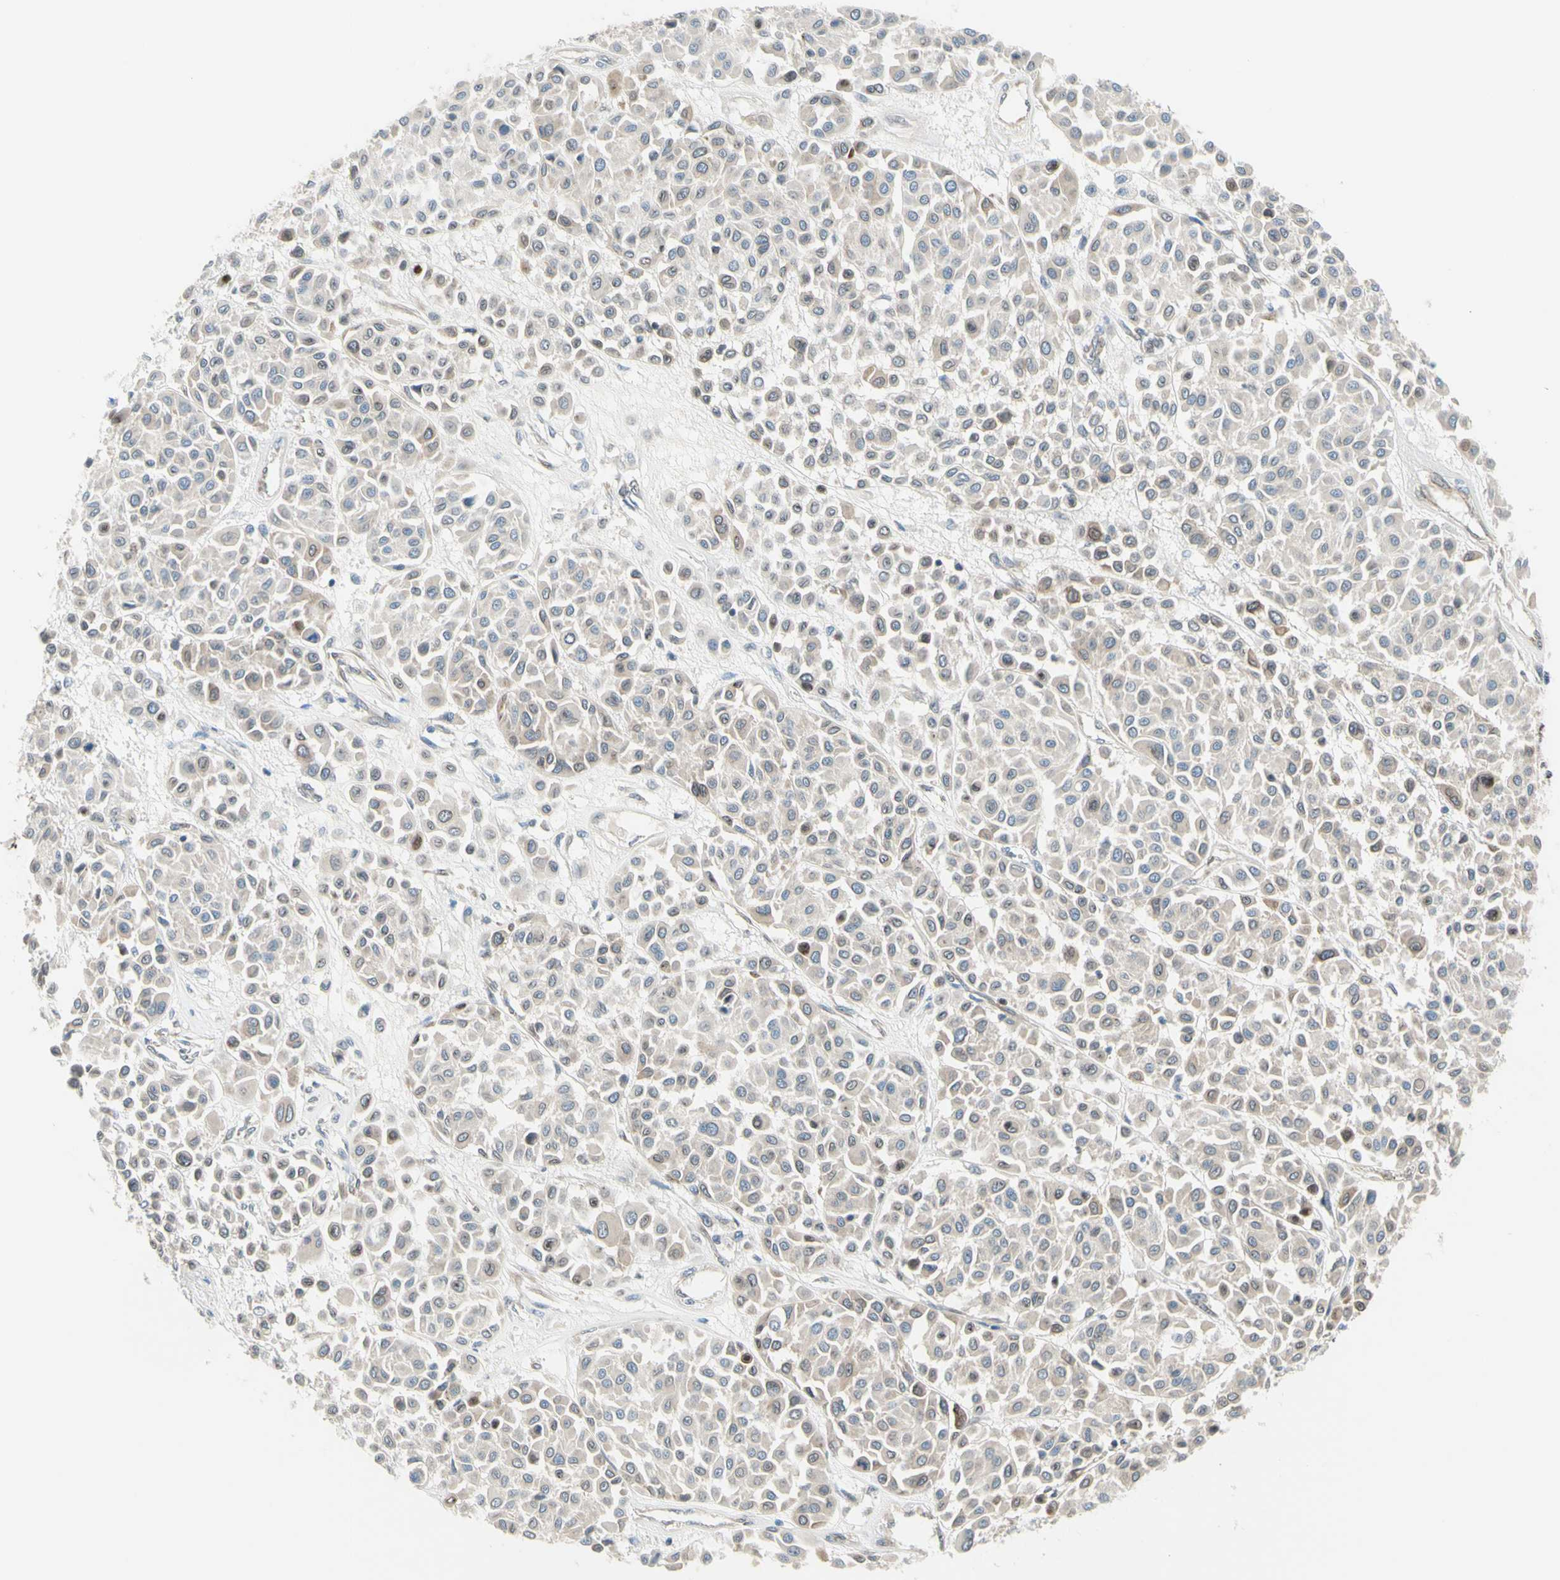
{"staining": {"intensity": "weak", "quantity": "25%-75%", "location": "cytoplasmic/membranous"}, "tissue": "melanoma", "cell_type": "Tumor cells", "image_type": "cancer", "snomed": [{"axis": "morphology", "description": "Malignant melanoma, Metastatic site"}, {"axis": "topography", "description": "Soft tissue"}], "caption": "Protein expression analysis of human malignant melanoma (metastatic site) reveals weak cytoplasmic/membranous expression in about 25%-75% of tumor cells.", "gene": "TRAF2", "patient": {"sex": "male", "age": 41}}